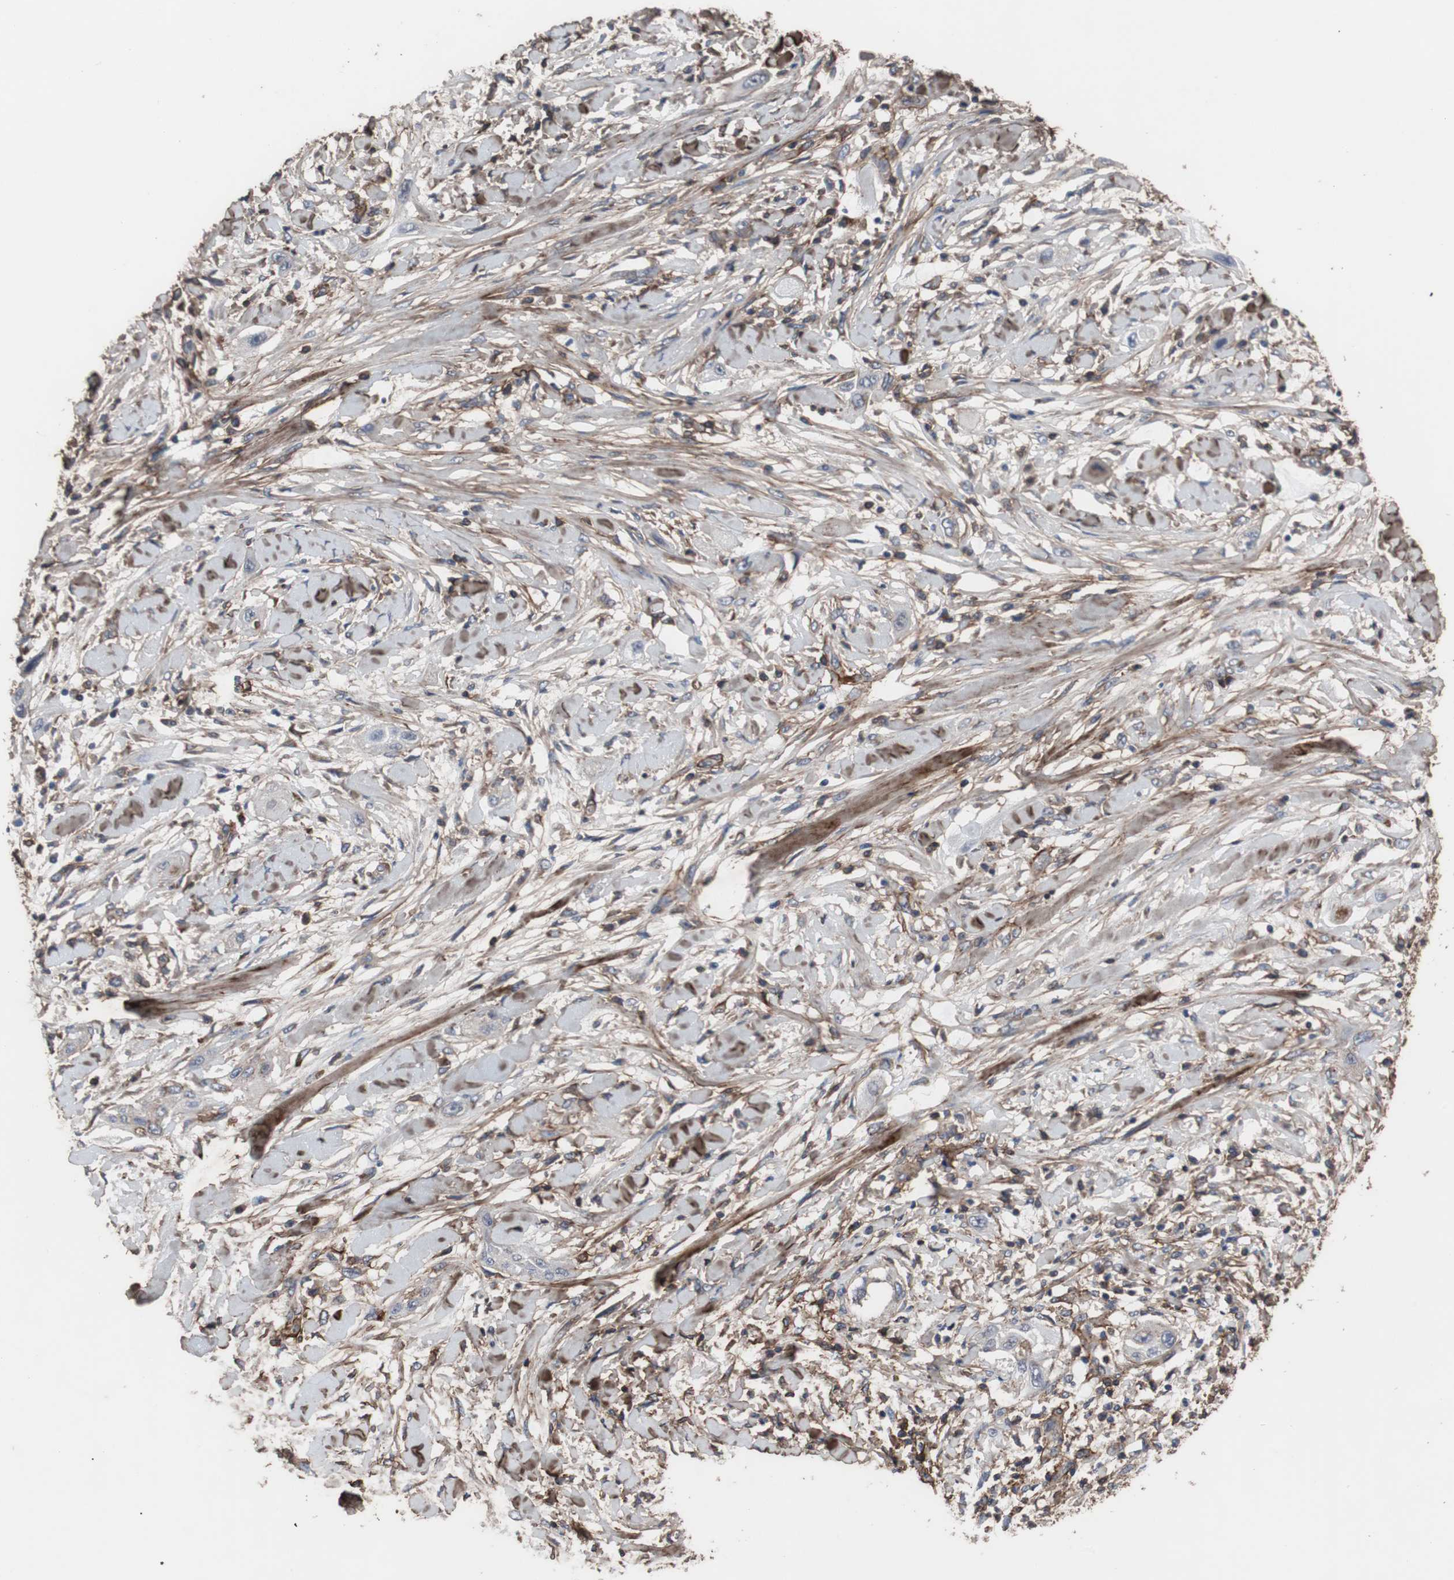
{"staining": {"intensity": "weak", "quantity": "<25%", "location": "cytoplasmic/membranous"}, "tissue": "lung cancer", "cell_type": "Tumor cells", "image_type": "cancer", "snomed": [{"axis": "morphology", "description": "Squamous cell carcinoma, NOS"}, {"axis": "topography", "description": "Lung"}], "caption": "This is an IHC image of lung cancer (squamous cell carcinoma). There is no staining in tumor cells.", "gene": "COL6A2", "patient": {"sex": "female", "age": 47}}